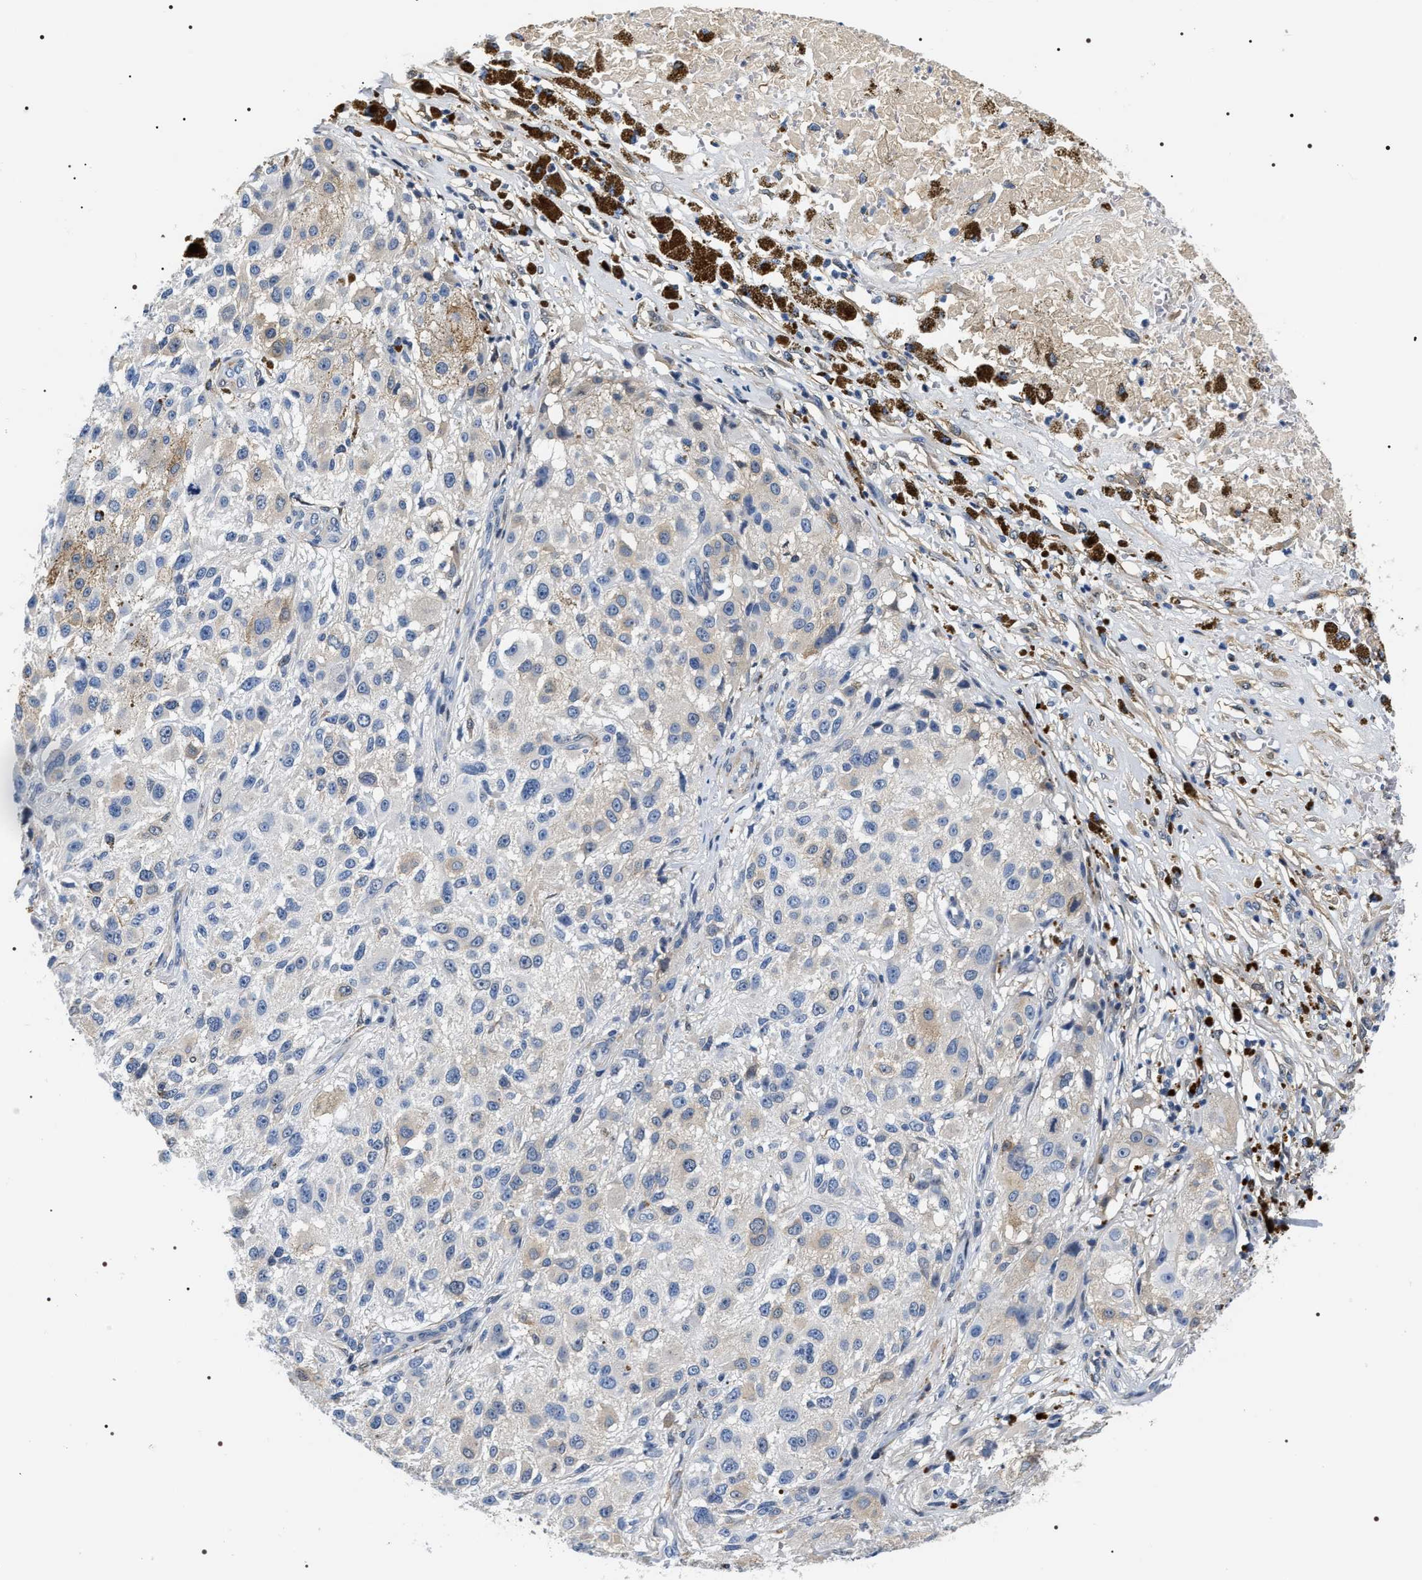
{"staining": {"intensity": "negative", "quantity": "none", "location": "none"}, "tissue": "melanoma", "cell_type": "Tumor cells", "image_type": "cancer", "snomed": [{"axis": "morphology", "description": "Necrosis, NOS"}, {"axis": "morphology", "description": "Malignant melanoma, NOS"}, {"axis": "topography", "description": "Skin"}], "caption": "Protein analysis of malignant melanoma exhibits no significant positivity in tumor cells.", "gene": "BAG2", "patient": {"sex": "female", "age": 87}}